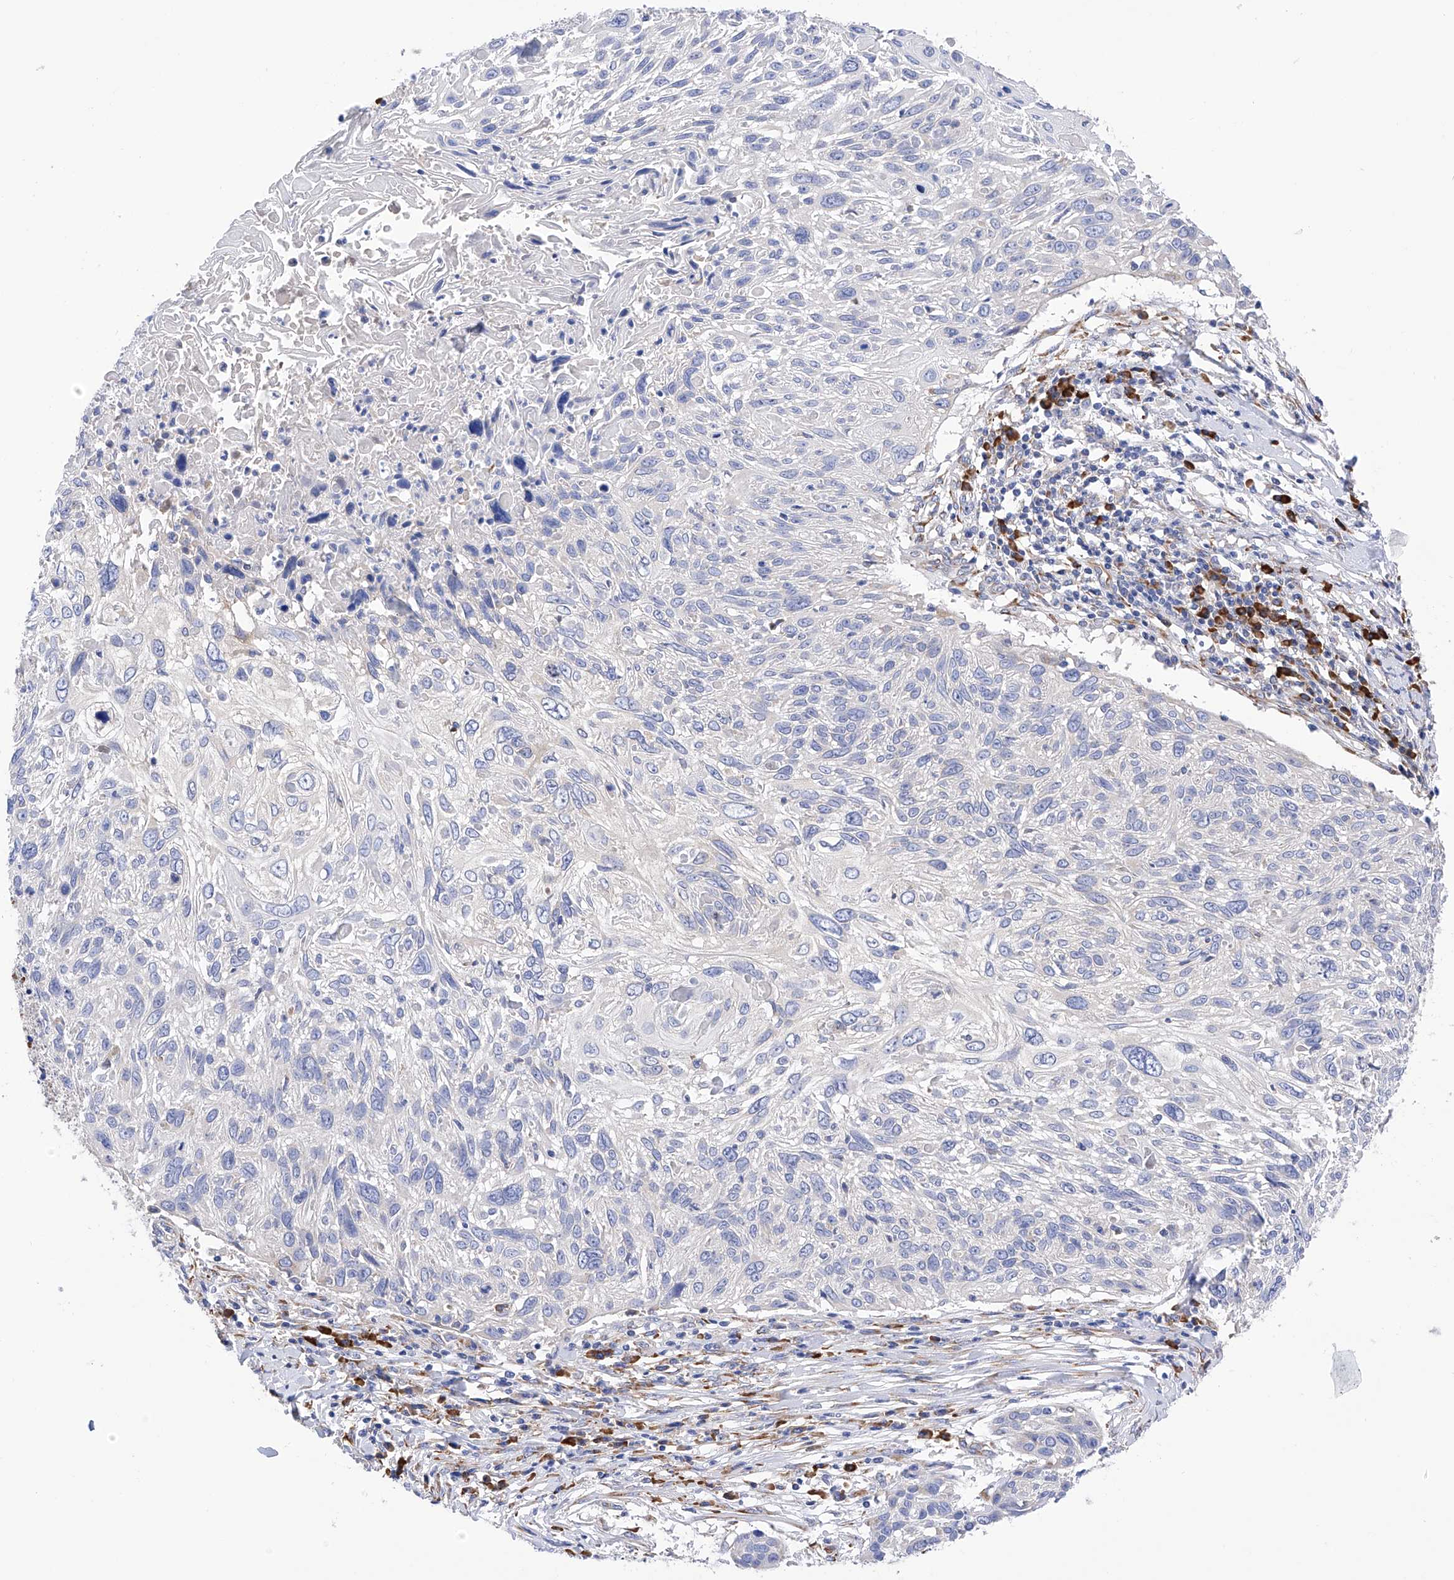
{"staining": {"intensity": "negative", "quantity": "none", "location": "none"}, "tissue": "cervical cancer", "cell_type": "Tumor cells", "image_type": "cancer", "snomed": [{"axis": "morphology", "description": "Squamous cell carcinoma, NOS"}, {"axis": "topography", "description": "Cervix"}], "caption": "Immunohistochemistry (IHC) image of neoplastic tissue: human cervical cancer (squamous cell carcinoma) stained with DAB demonstrates no significant protein expression in tumor cells.", "gene": "PDIA5", "patient": {"sex": "female", "age": 51}}